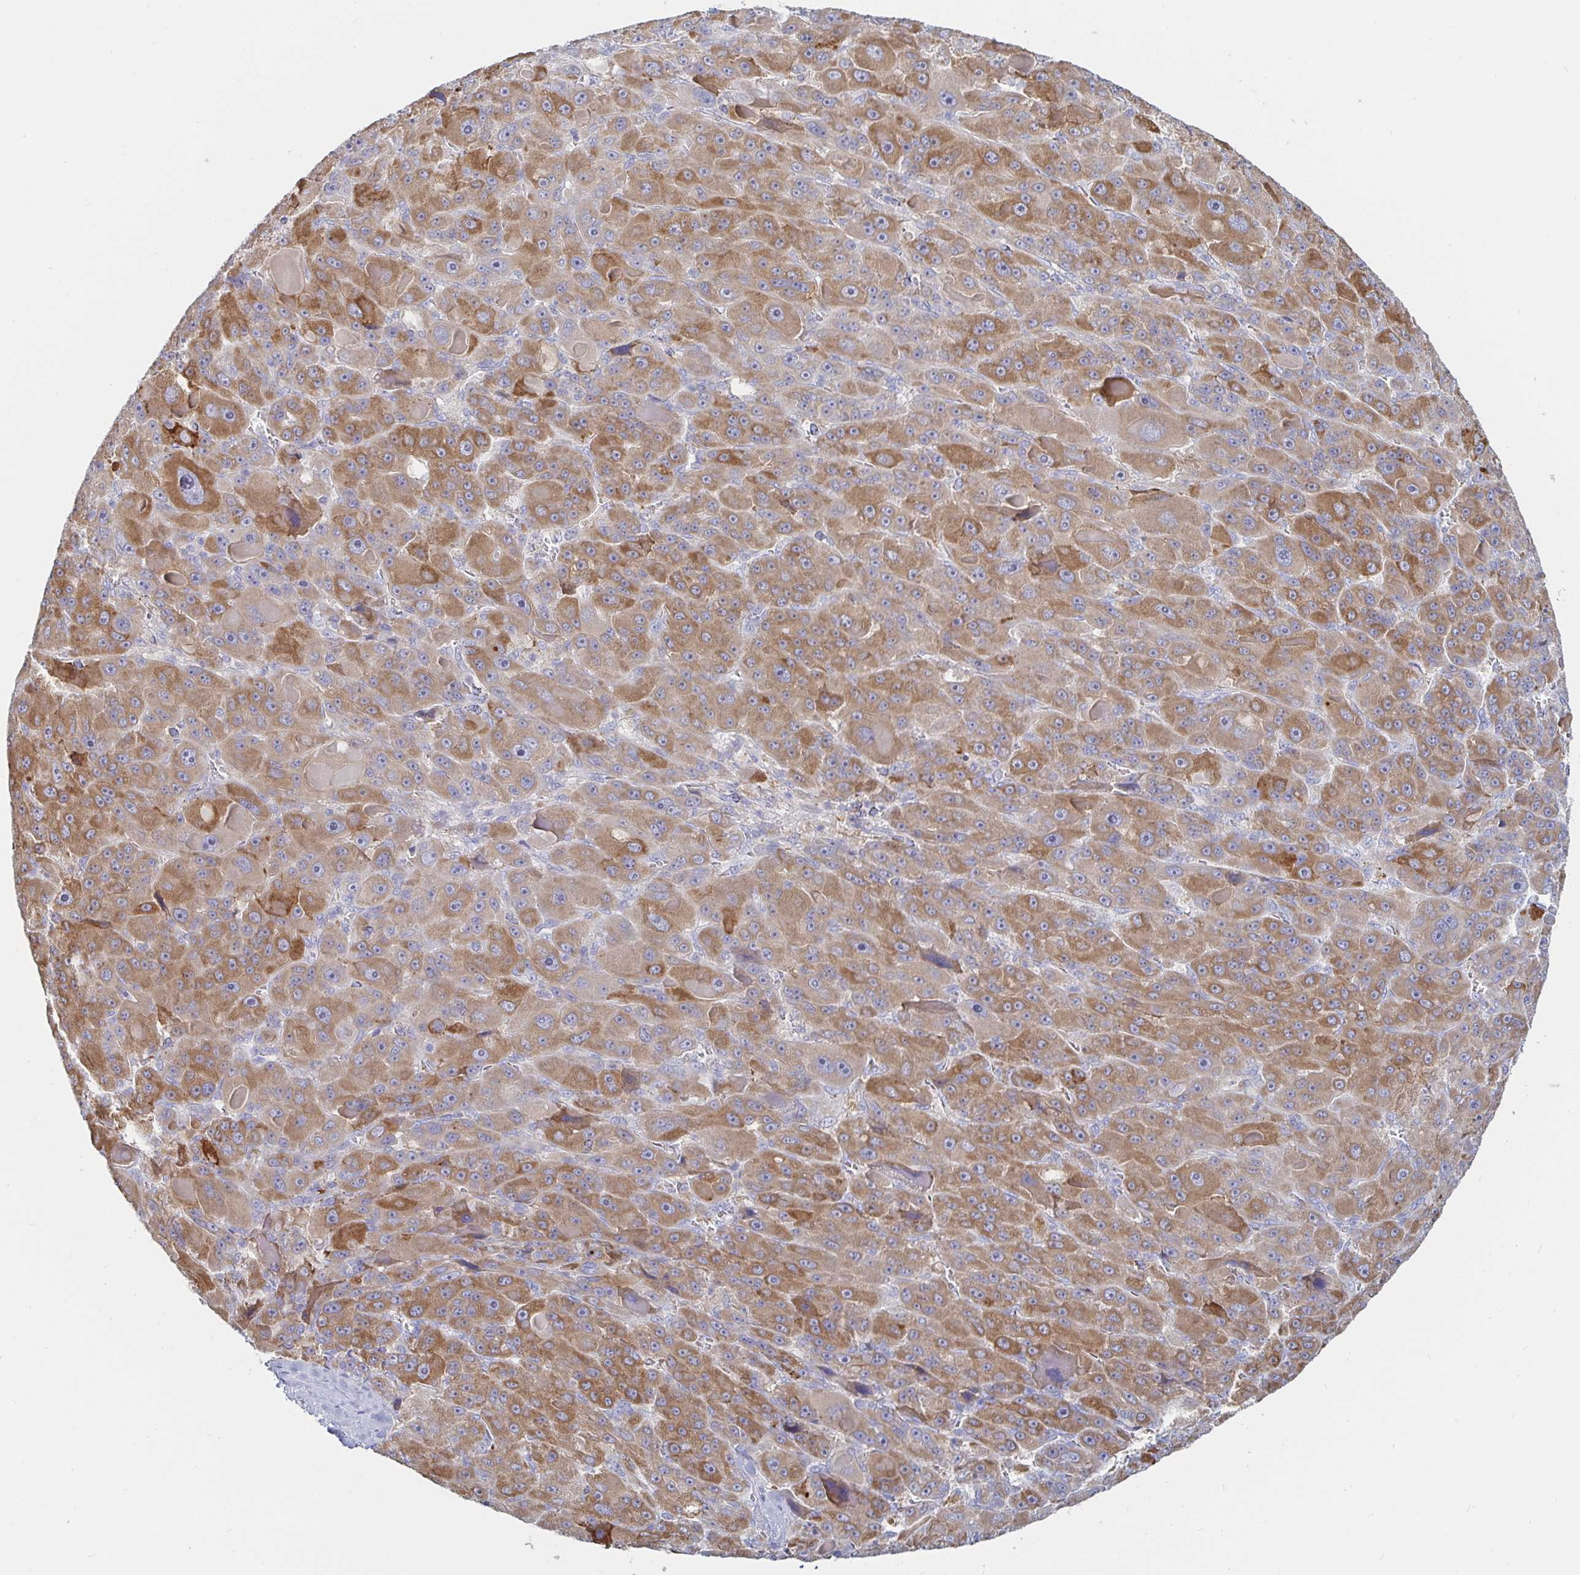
{"staining": {"intensity": "moderate", "quantity": ">75%", "location": "cytoplasmic/membranous"}, "tissue": "liver cancer", "cell_type": "Tumor cells", "image_type": "cancer", "snomed": [{"axis": "morphology", "description": "Carcinoma, Hepatocellular, NOS"}, {"axis": "topography", "description": "Liver"}], "caption": "High-power microscopy captured an IHC histopathology image of liver cancer, revealing moderate cytoplasmic/membranous expression in approximately >75% of tumor cells.", "gene": "SPPL3", "patient": {"sex": "male", "age": 76}}